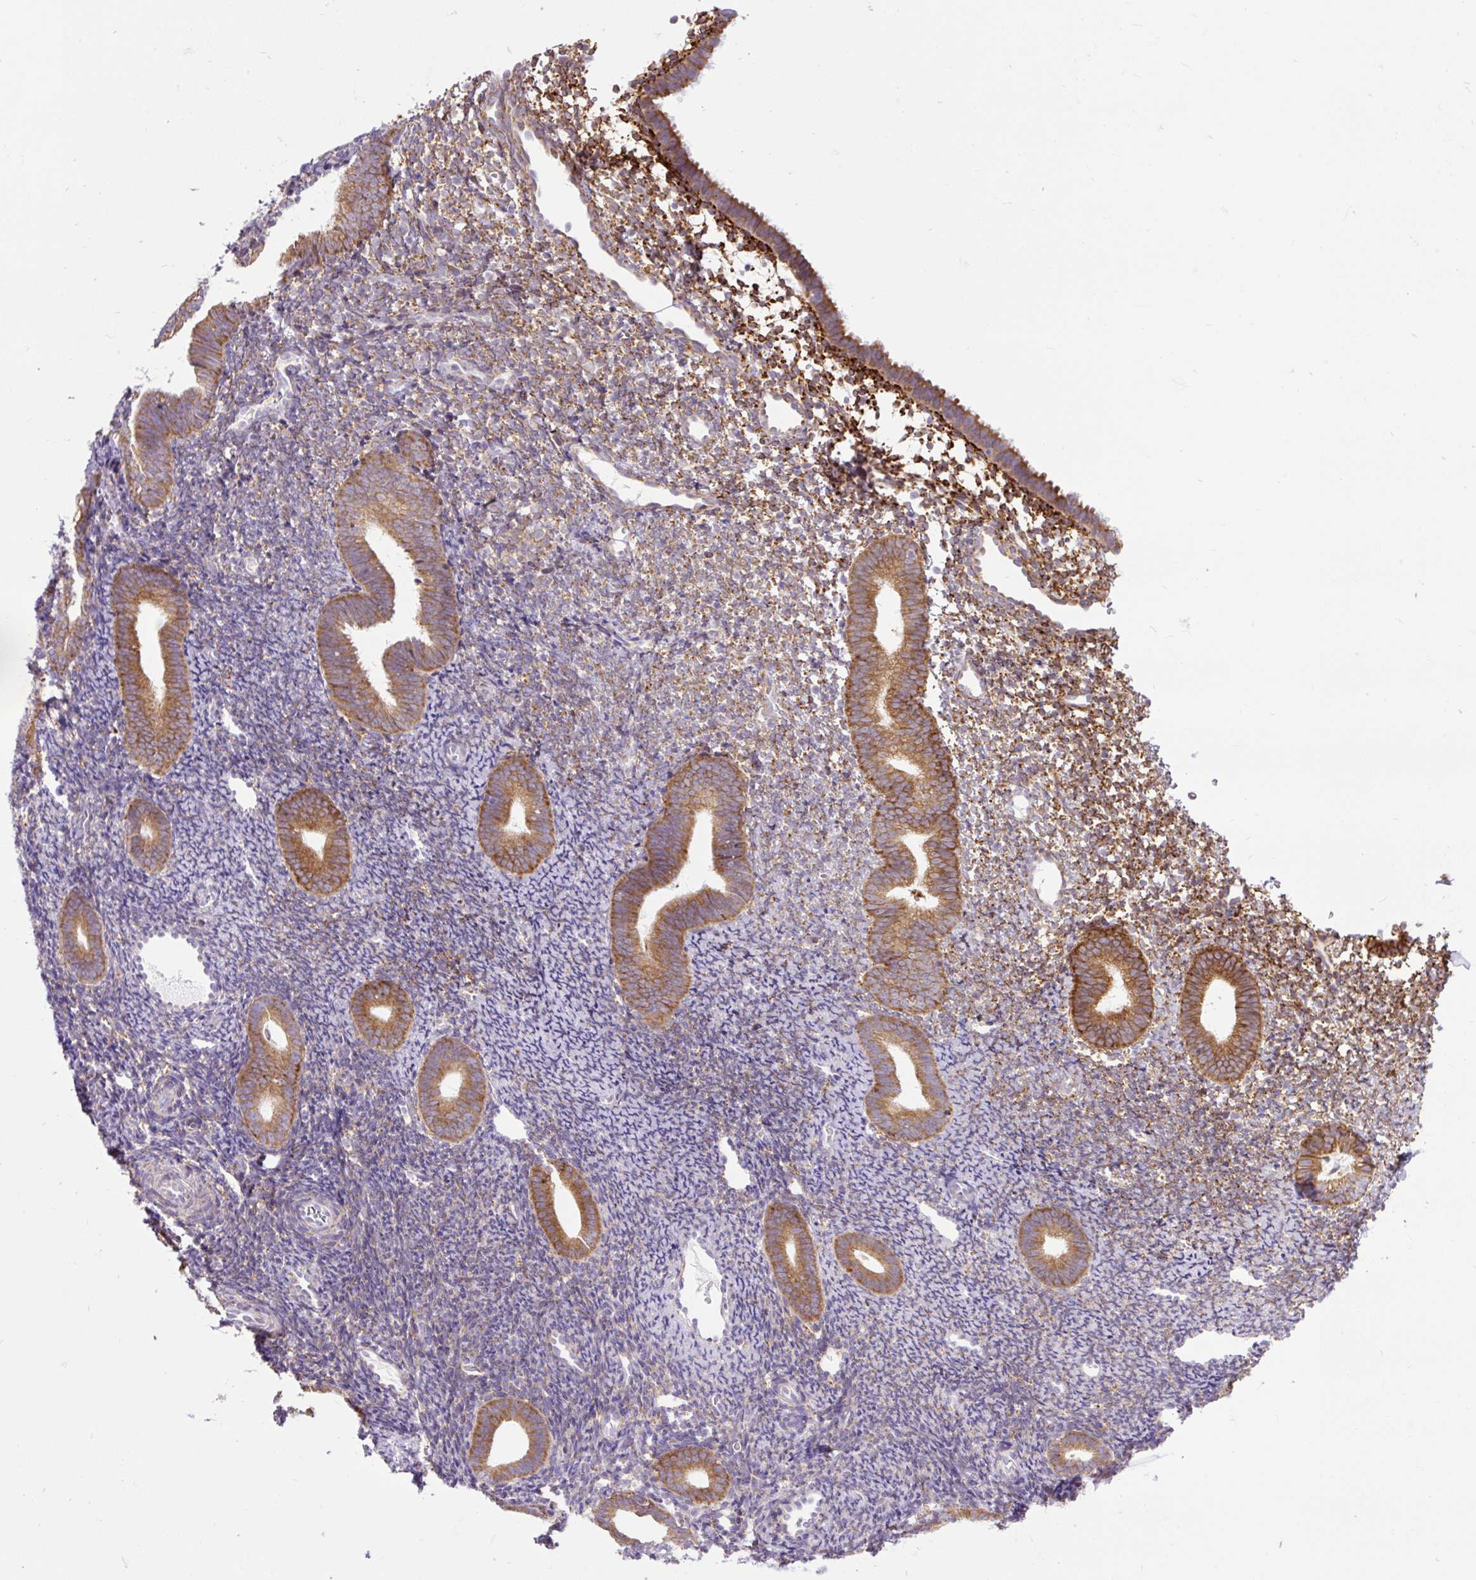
{"staining": {"intensity": "moderate", "quantity": "25%-75%", "location": "cytoplasmic/membranous"}, "tissue": "endometrium", "cell_type": "Cells in endometrial stroma", "image_type": "normal", "snomed": [{"axis": "morphology", "description": "Normal tissue, NOS"}, {"axis": "topography", "description": "Endometrium"}], "caption": "A medium amount of moderate cytoplasmic/membranous staining is identified in about 25%-75% of cells in endometrial stroma in normal endometrium.", "gene": "DDOST", "patient": {"sex": "female", "age": 39}}